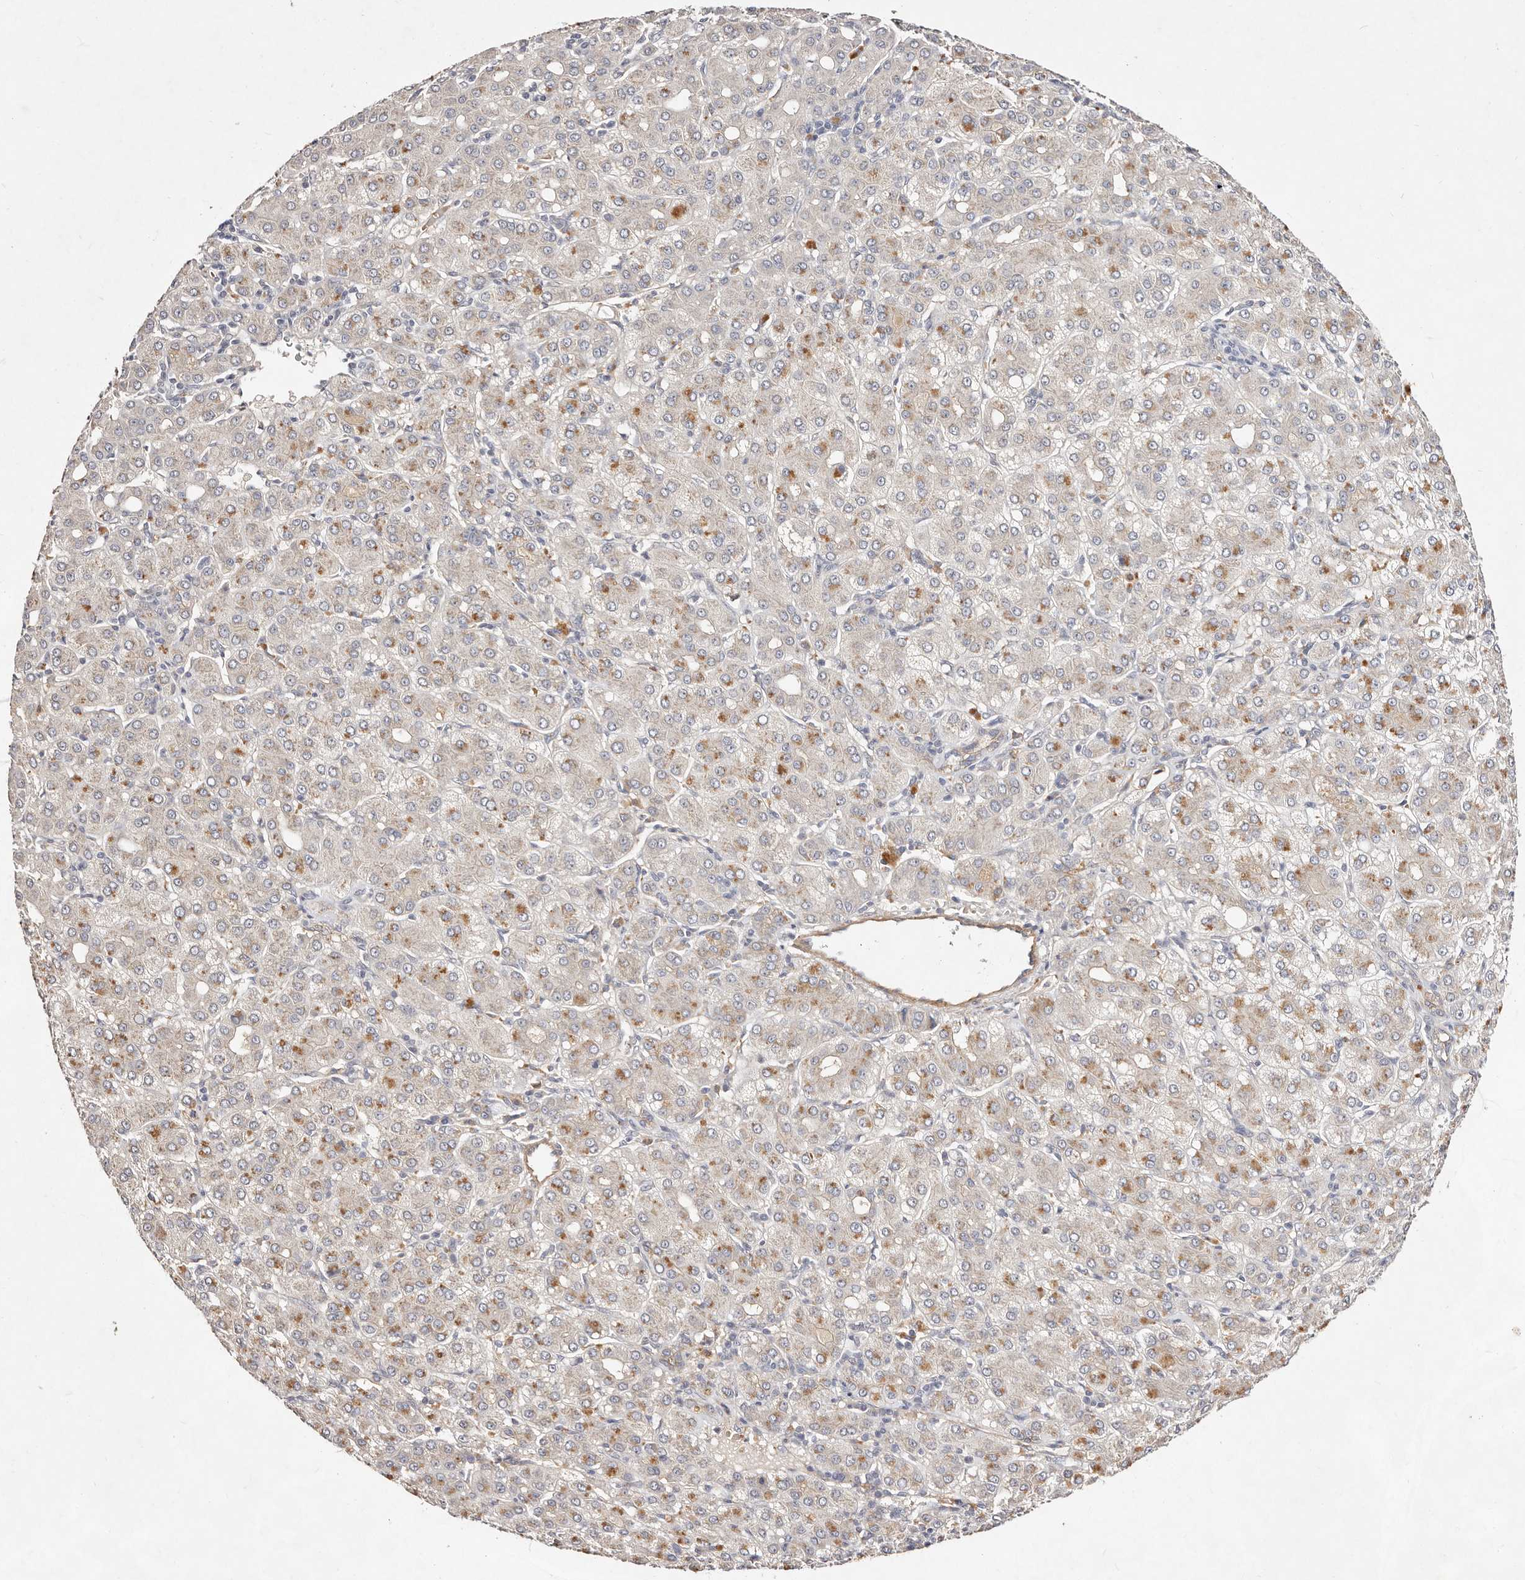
{"staining": {"intensity": "moderate", "quantity": "<25%", "location": "cytoplasmic/membranous"}, "tissue": "liver cancer", "cell_type": "Tumor cells", "image_type": "cancer", "snomed": [{"axis": "morphology", "description": "Carcinoma, Hepatocellular, NOS"}, {"axis": "topography", "description": "Liver"}], "caption": "An immunohistochemistry (IHC) photomicrograph of neoplastic tissue is shown. Protein staining in brown shows moderate cytoplasmic/membranous positivity in hepatocellular carcinoma (liver) within tumor cells.", "gene": "MTMR11", "patient": {"sex": "male", "age": 65}}